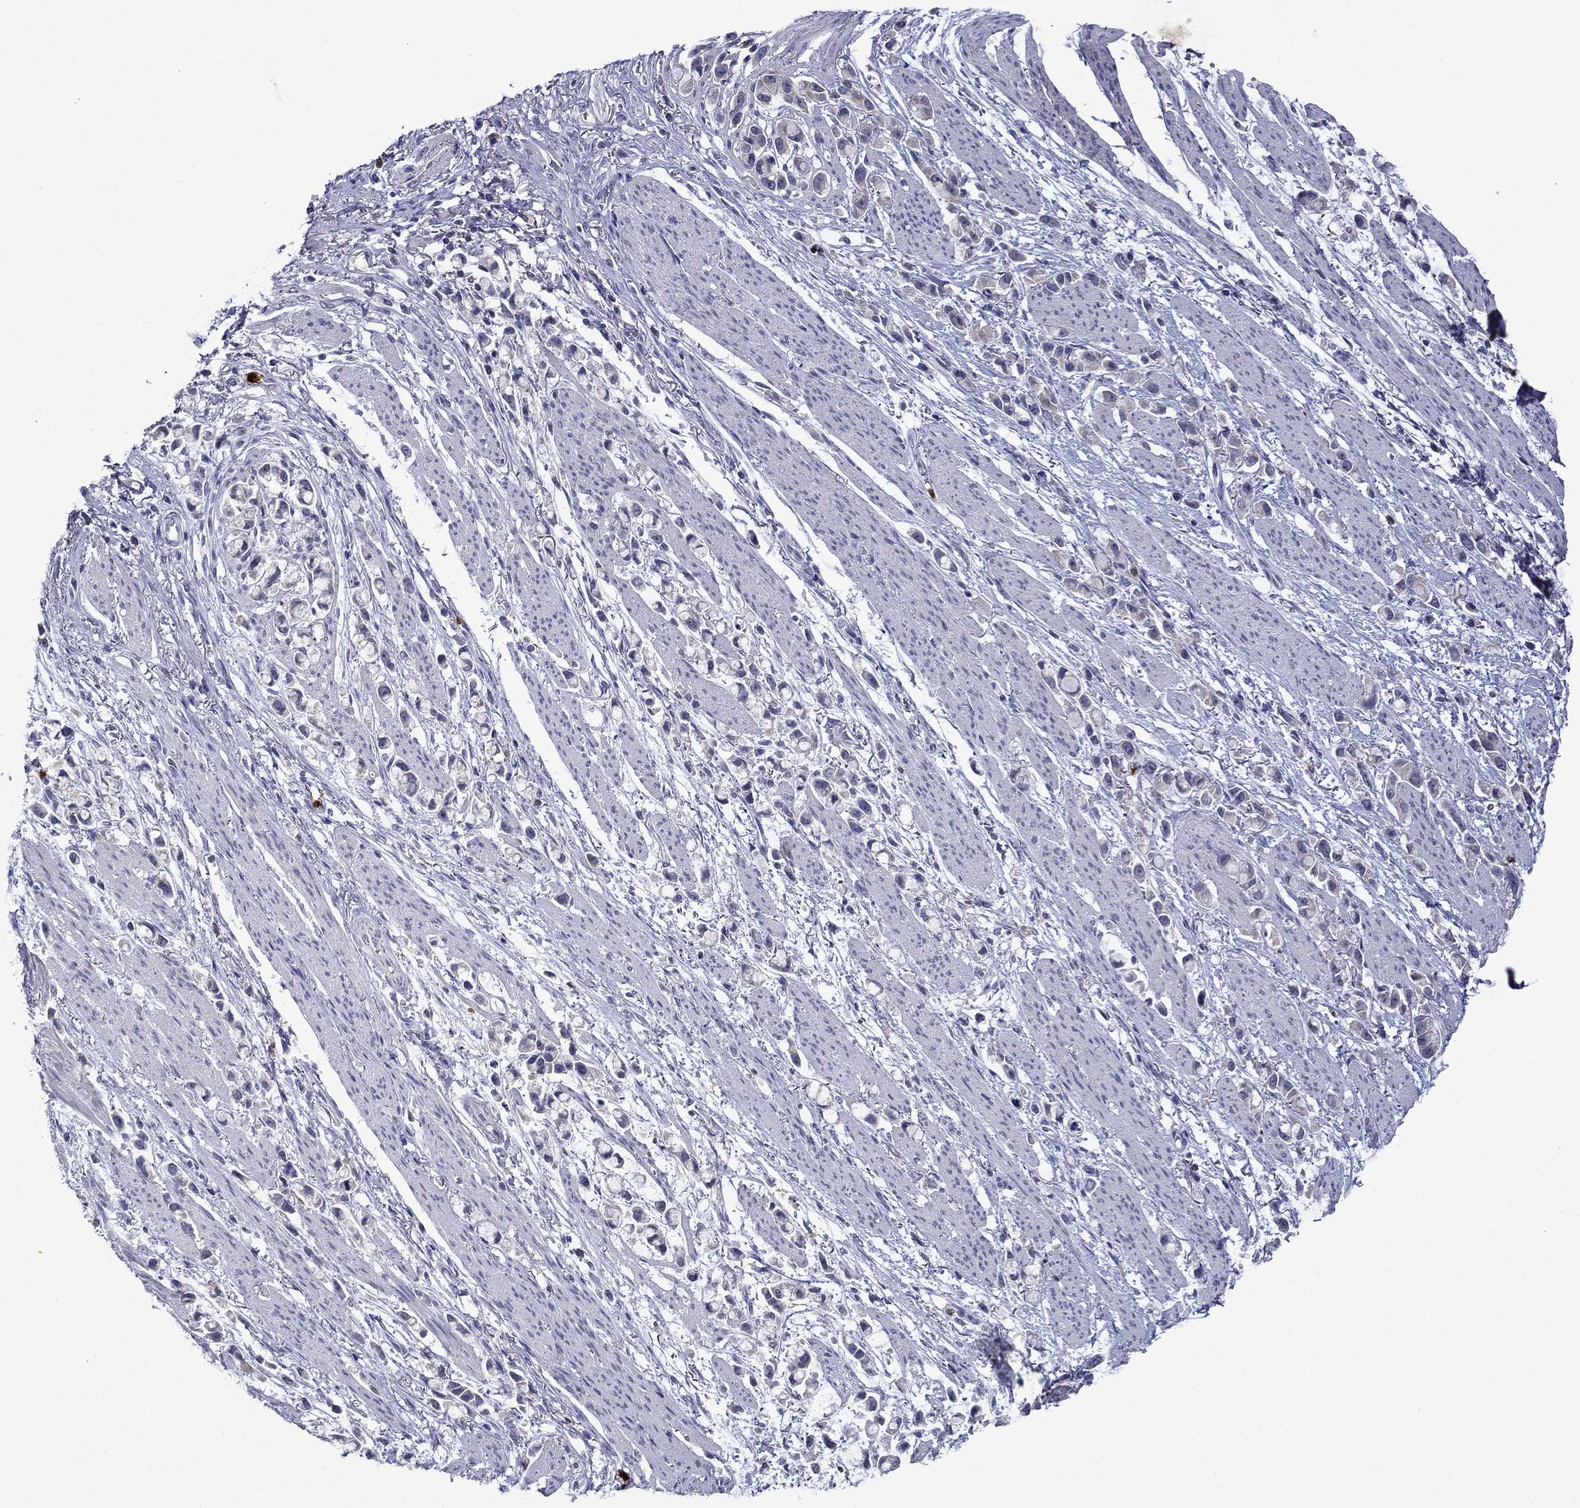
{"staining": {"intensity": "negative", "quantity": "none", "location": "none"}, "tissue": "stomach cancer", "cell_type": "Tumor cells", "image_type": "cancer", "snomed": [{"axis": "morphology", "description": "Adenocarcinoma, NOS"}, {"axis": "topography", "description": "Stomach"}], "caption": "This is a image of immunohistochemistry staining of stomach cancer (adenocarcinoma), which shows no expression in tumor cells. (Stains: DAB (3,3'-diaminobenzidine) IHC with hematoxylin counter stain, Microscopy: brightfield microscopy at high magnification).", "gene": "IRF5", "patient": {"sex": "female", "age": 81}}